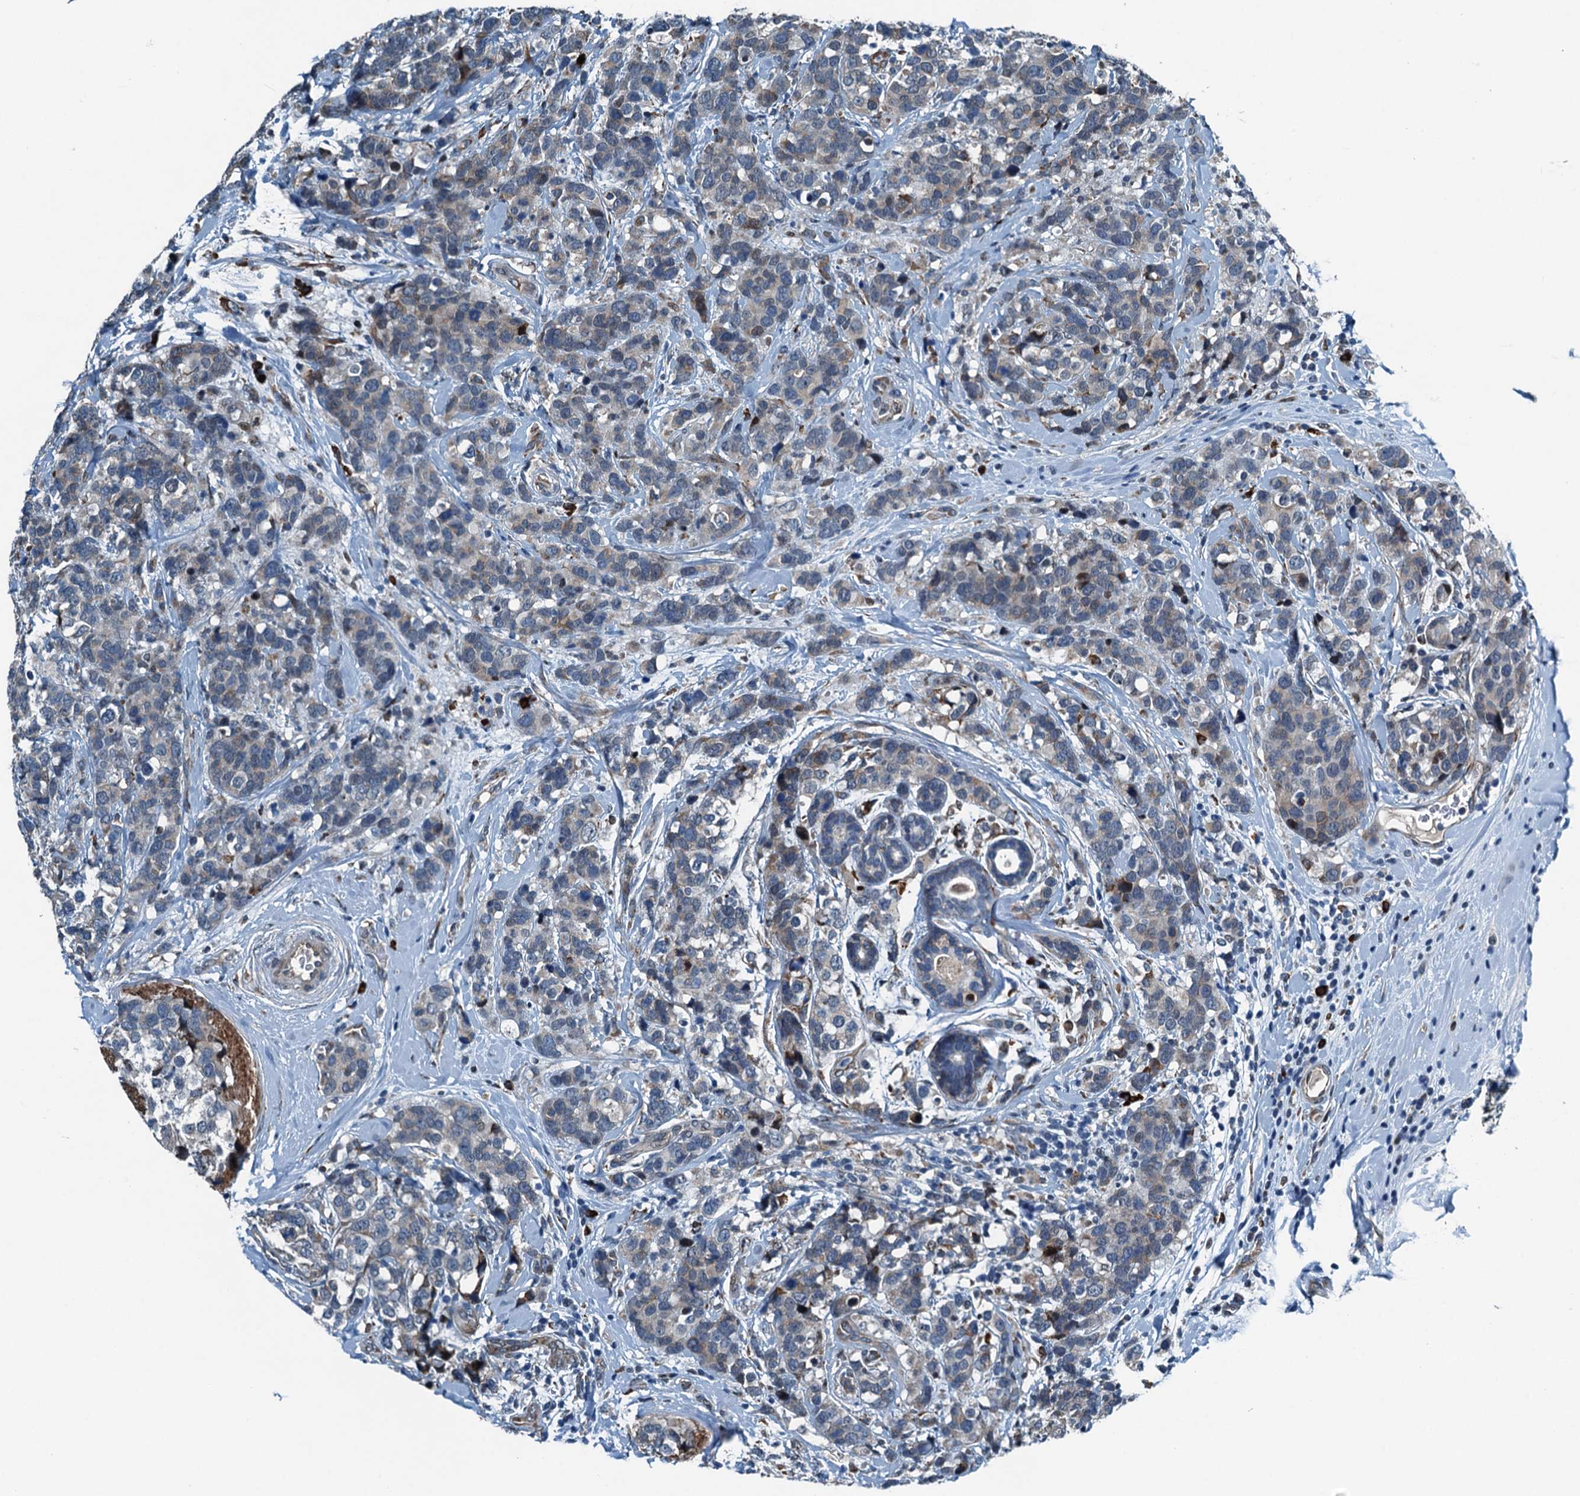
{"staining": {"intensity": "weak", "quantity": "25%-75%", "location": "cytoplasmic/membranous"}, "tissue": "breast cancer", "cell_type": "Tumor cells", "image_type": "cancer", "snomed": [{"axis": "morphology", "description": "Lobular carcinoma"}, {"axis": "topography", "description": "Breast"}], "caption": "A photomicrograph of breast lobular carcinoma stained for a protein reveals weak cytoplasmic/membranous brown staining in tumor cells.", "gene": "TAMALIN", "patient": {"sex": "female", "age": 59}}